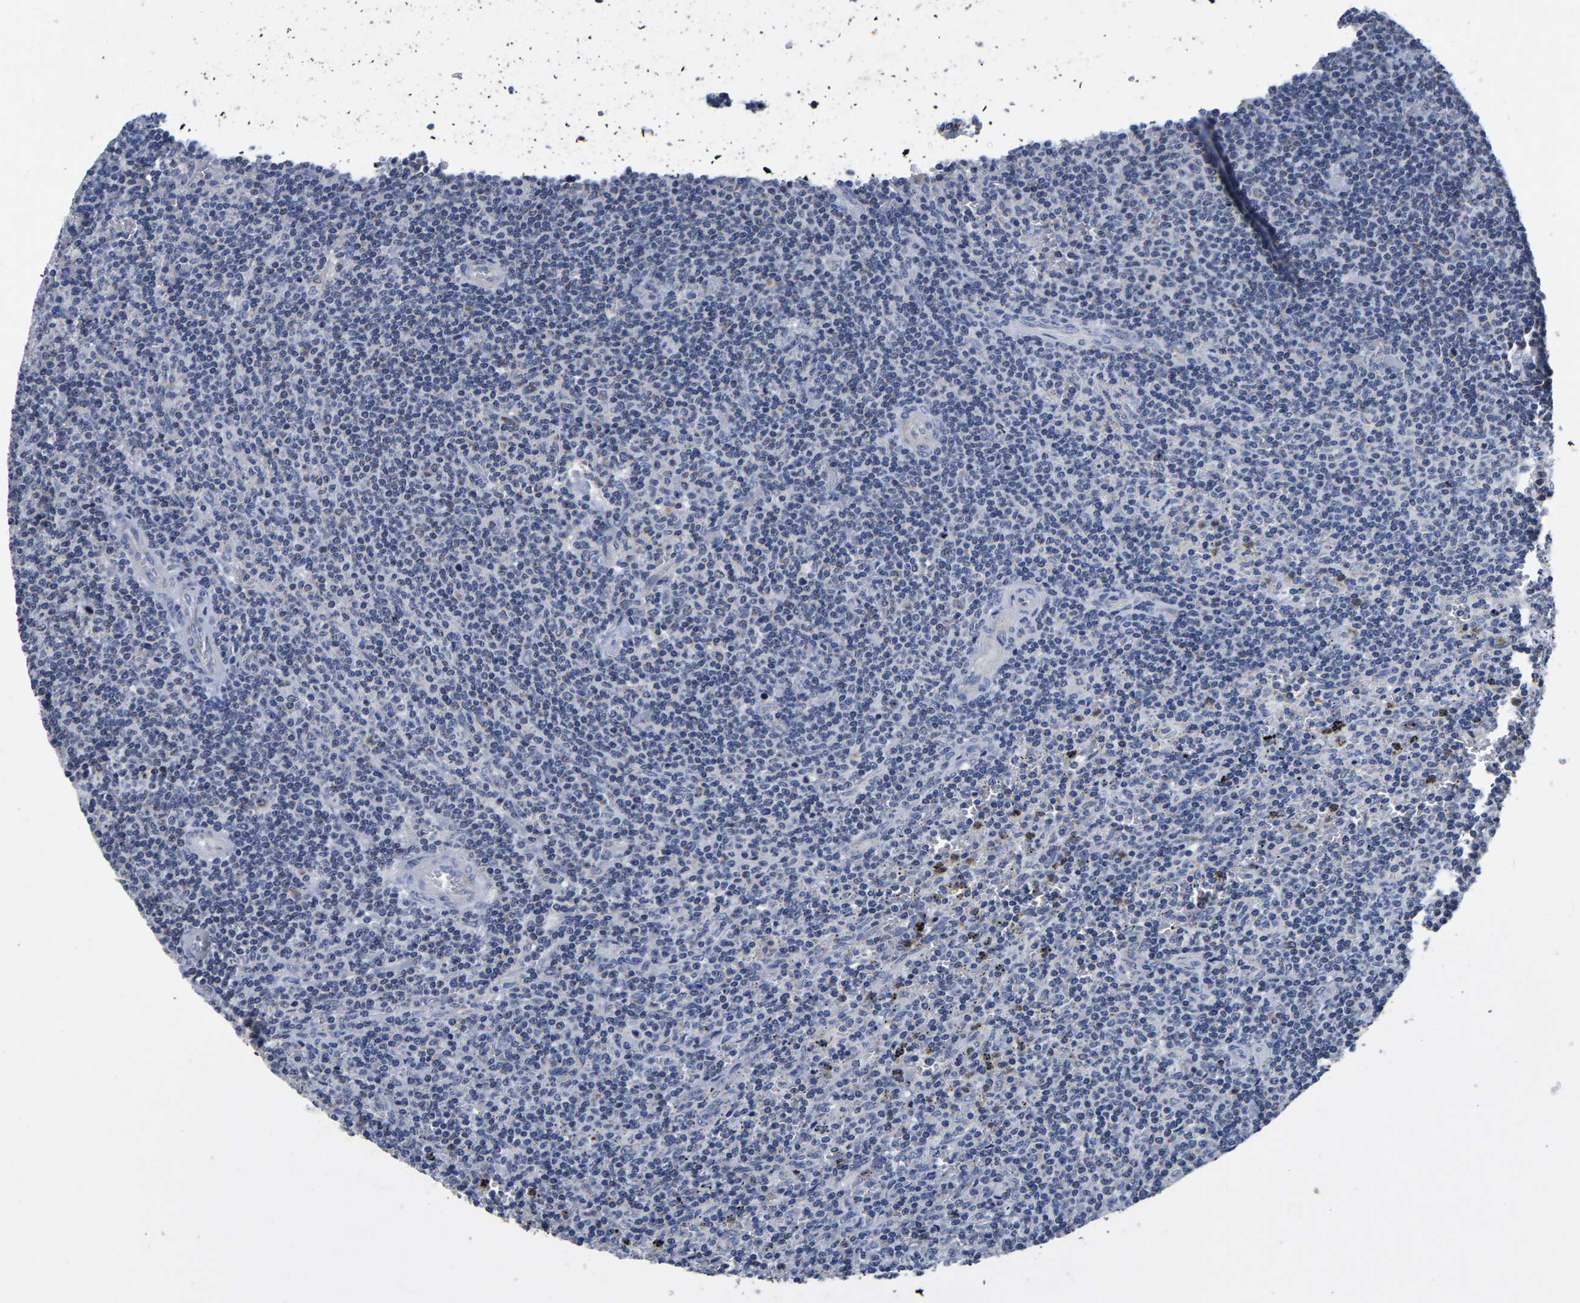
{"staining": {"intensity": "negative", "quantity": "none", "location": "none"}, "tissue": "lymphoma", "cell_type": "Tumor cells", "image_type": "cancer", "snomed": [{"axis": "morphology", "description": "Malignant lymphoma, non-Hodgkin's type, Low grade"}, {"axis": "topography", "description": "Spleen"}], "caption": "Micrograph shows no protein positivity in tumor cells of lymphoma tissue.", "gene": "FGD5", "patient": {"sex": "female", "age": 19}}